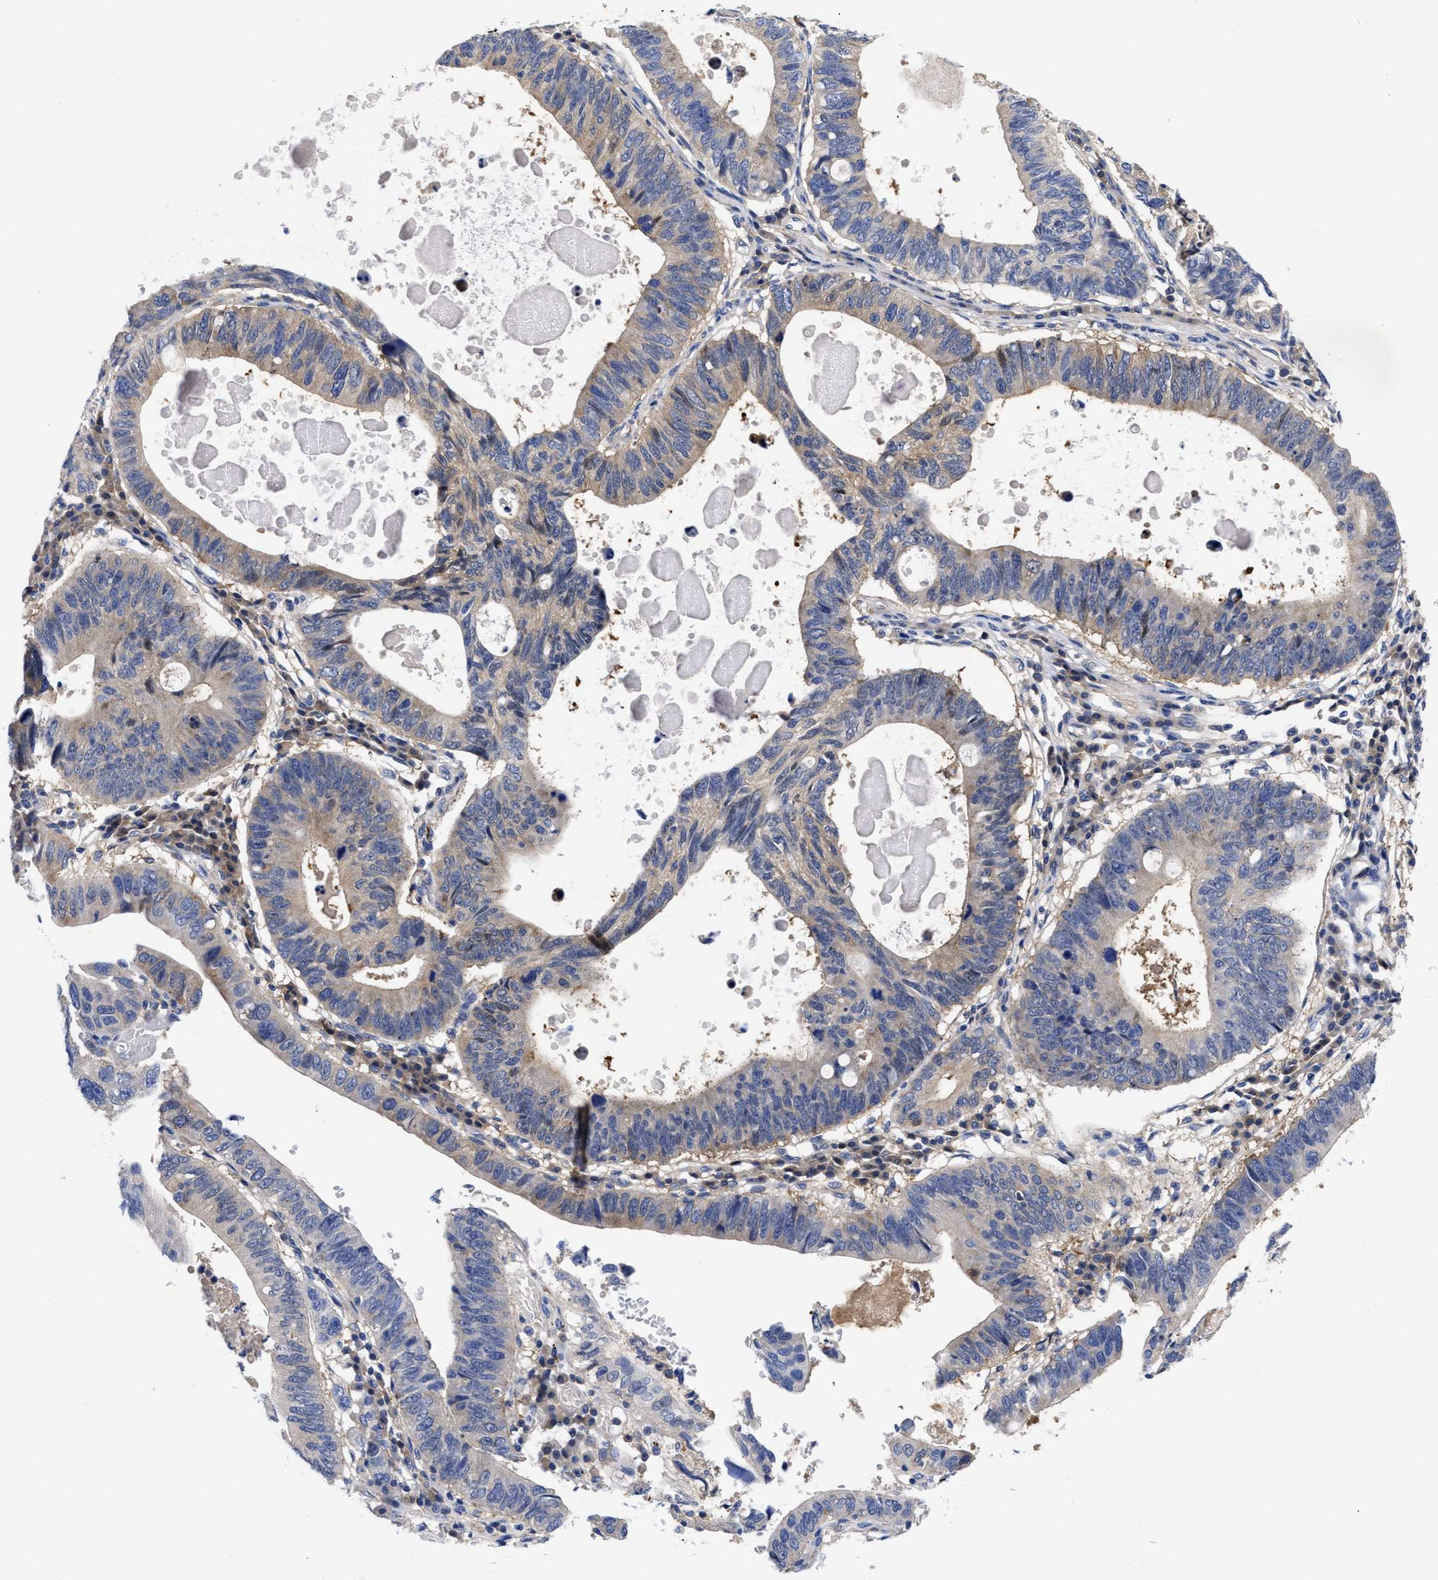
{"staining": {"intensity": "weak", "quantity": "25%-75%", "location": "cytoplasmic/membranous"}, "tissue": "stomach cancer", "cell_type": "Tumor cells", "image_type": "cancer", "snomed": [{"axis": "morphology", "description": "Adenocarcinoma, NOS"}, {"axis": "topography", "description": "Stomach"}], "caption": "Approximately 25%-75% of tumor cells in stomach cancer demonstrate weak cytoplasmic/membranous protein expression as visualized by brown immunohistochemical staining.", "gene": "RBKS", "patient": {"sex": "male", "age": 59}}